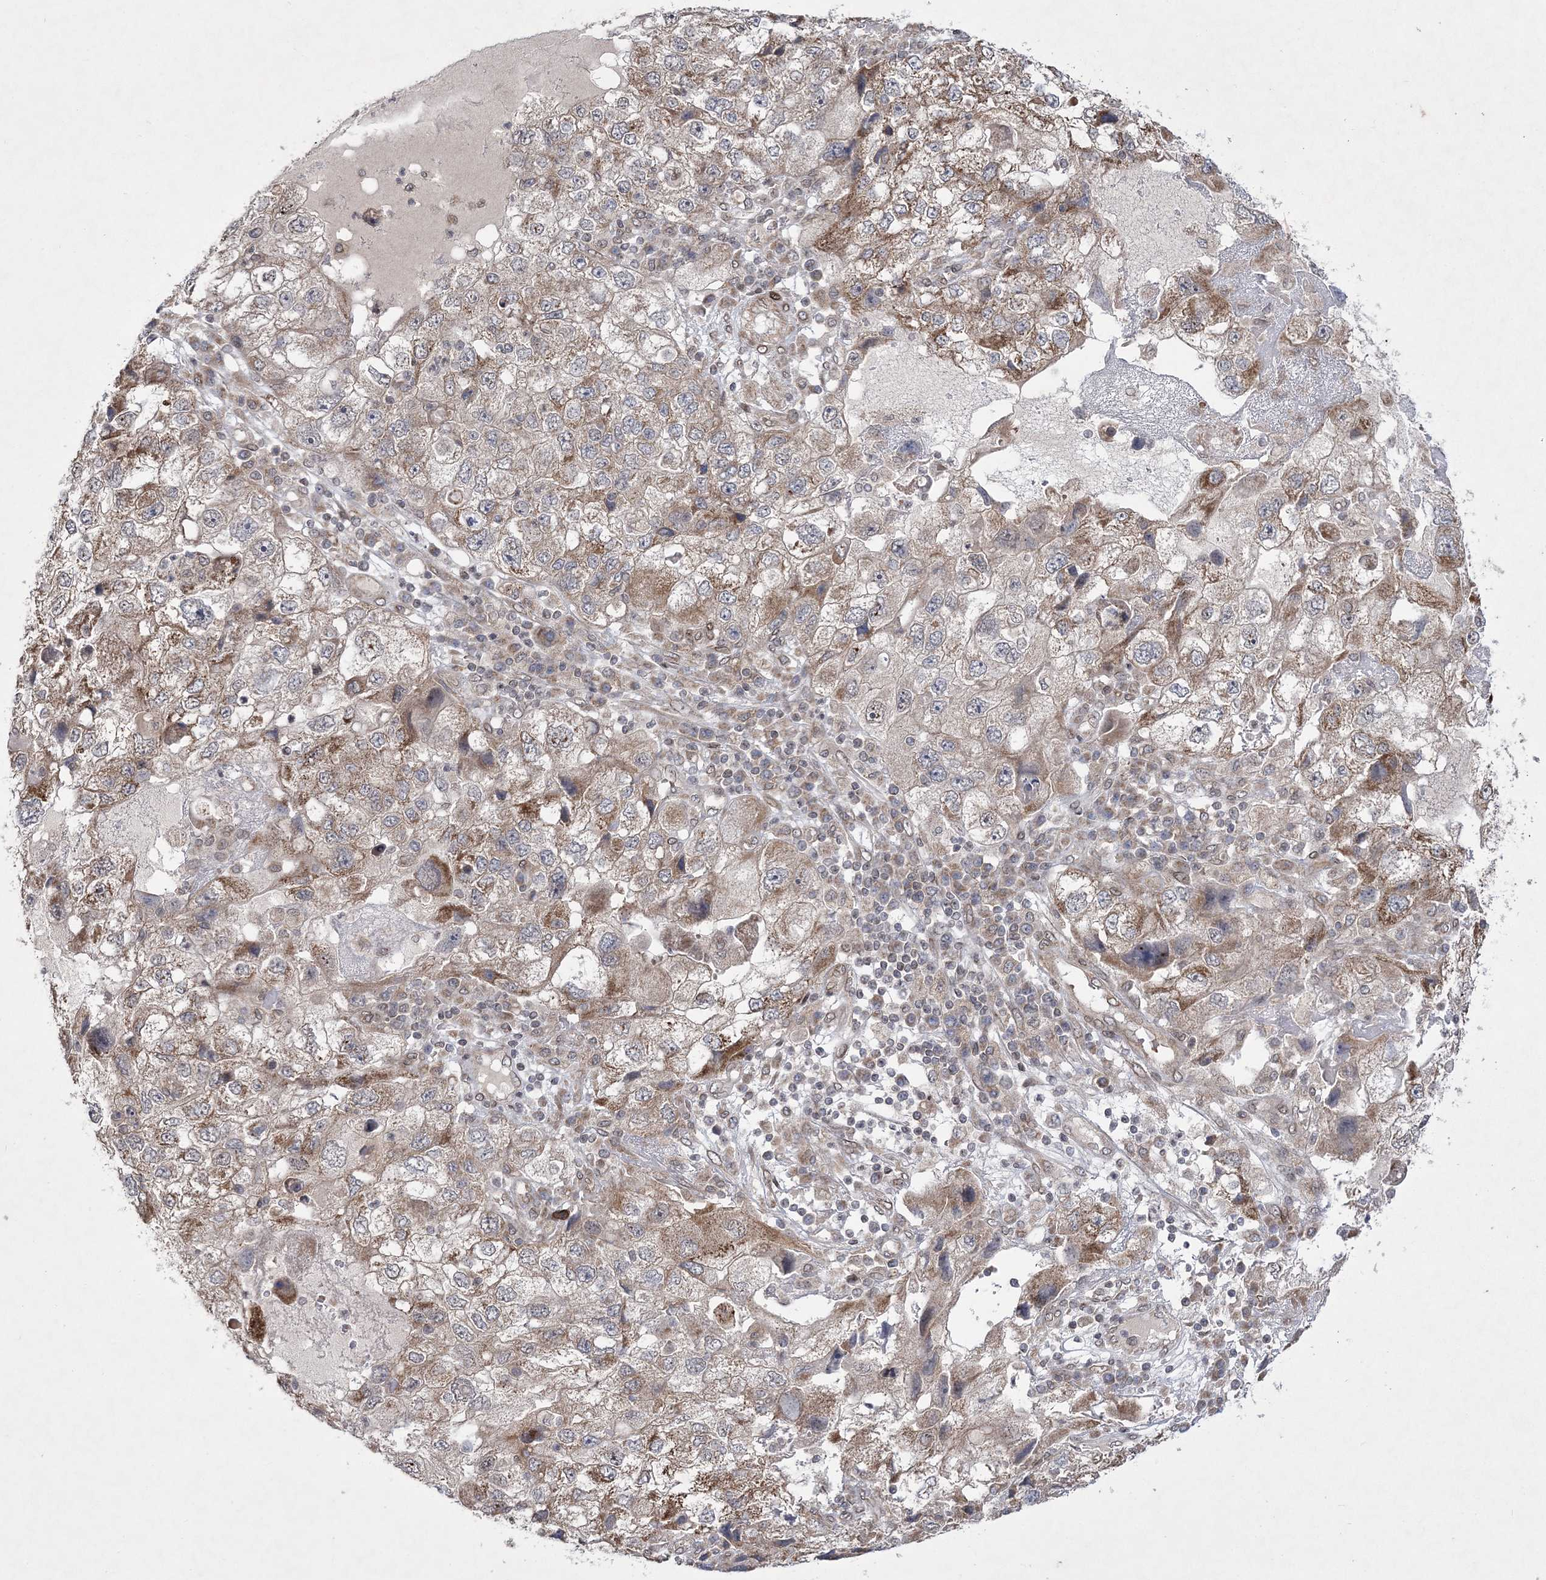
{"staining": {"intensity": "weak", "quantity": ">75%", "location": "cytoplasmic/membranous"}, "tissue": "endometrial cancer", "cell_type": "Tumor cells", "image_type": "cancer", "snomed": [{"axis": "morphology", "description": "Adenocarcinoma, NOS"}, {"axis": "topography", "description": "Endometrium"}], "caption": "An IHC photomicrograph of neoplastic tissue is shown. Protein staining in brown labels weak cytoplasmic/membranous positivity in endometrial cancer within tumor cells.", "gene": "DNAJC27", "patient": {"sex": "female", "age": 49}}